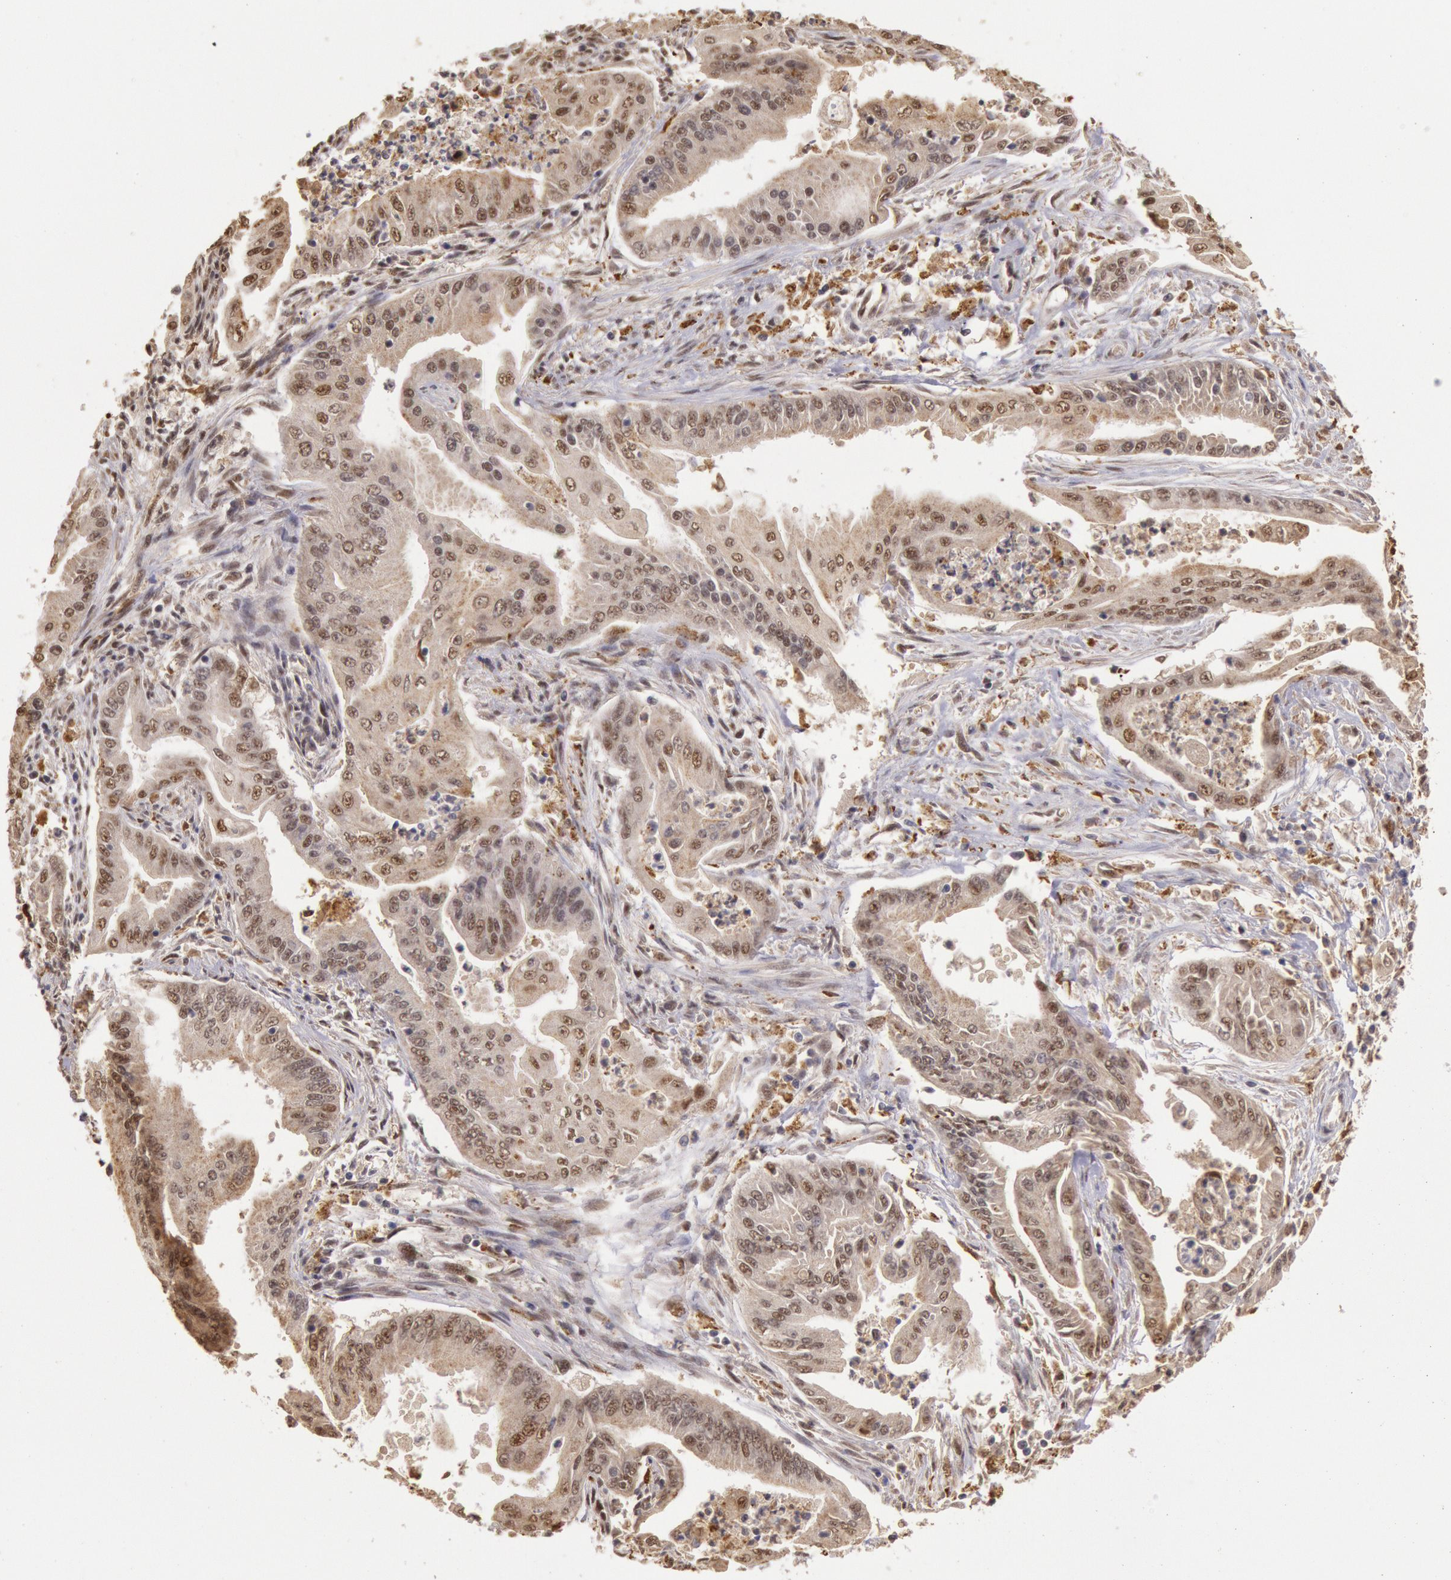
{"staining": {"intensity": "weak", "quantity": "25%-75%", "location": "nuclear"}, "tissue": "endometrial cancer", "cell_type": "Tumor cells", "image_type": "cancer", "snomed": [{"axis": "morphology", "description": "Adenocarcinoma, NOS"}, {"axis": "topography", "description": "Endometrium"}], "caption": "IHC histopathology image of neoplastic tissue: endometrial cancer stained using immunohistochemistry (IHC) displays low levels of weak protein expression localized specifically in the nuclear of tumor cells, appearing as a nuclear brown color.", "gene": "LIG4", "patient": {"sex": "female", "age": 63}}